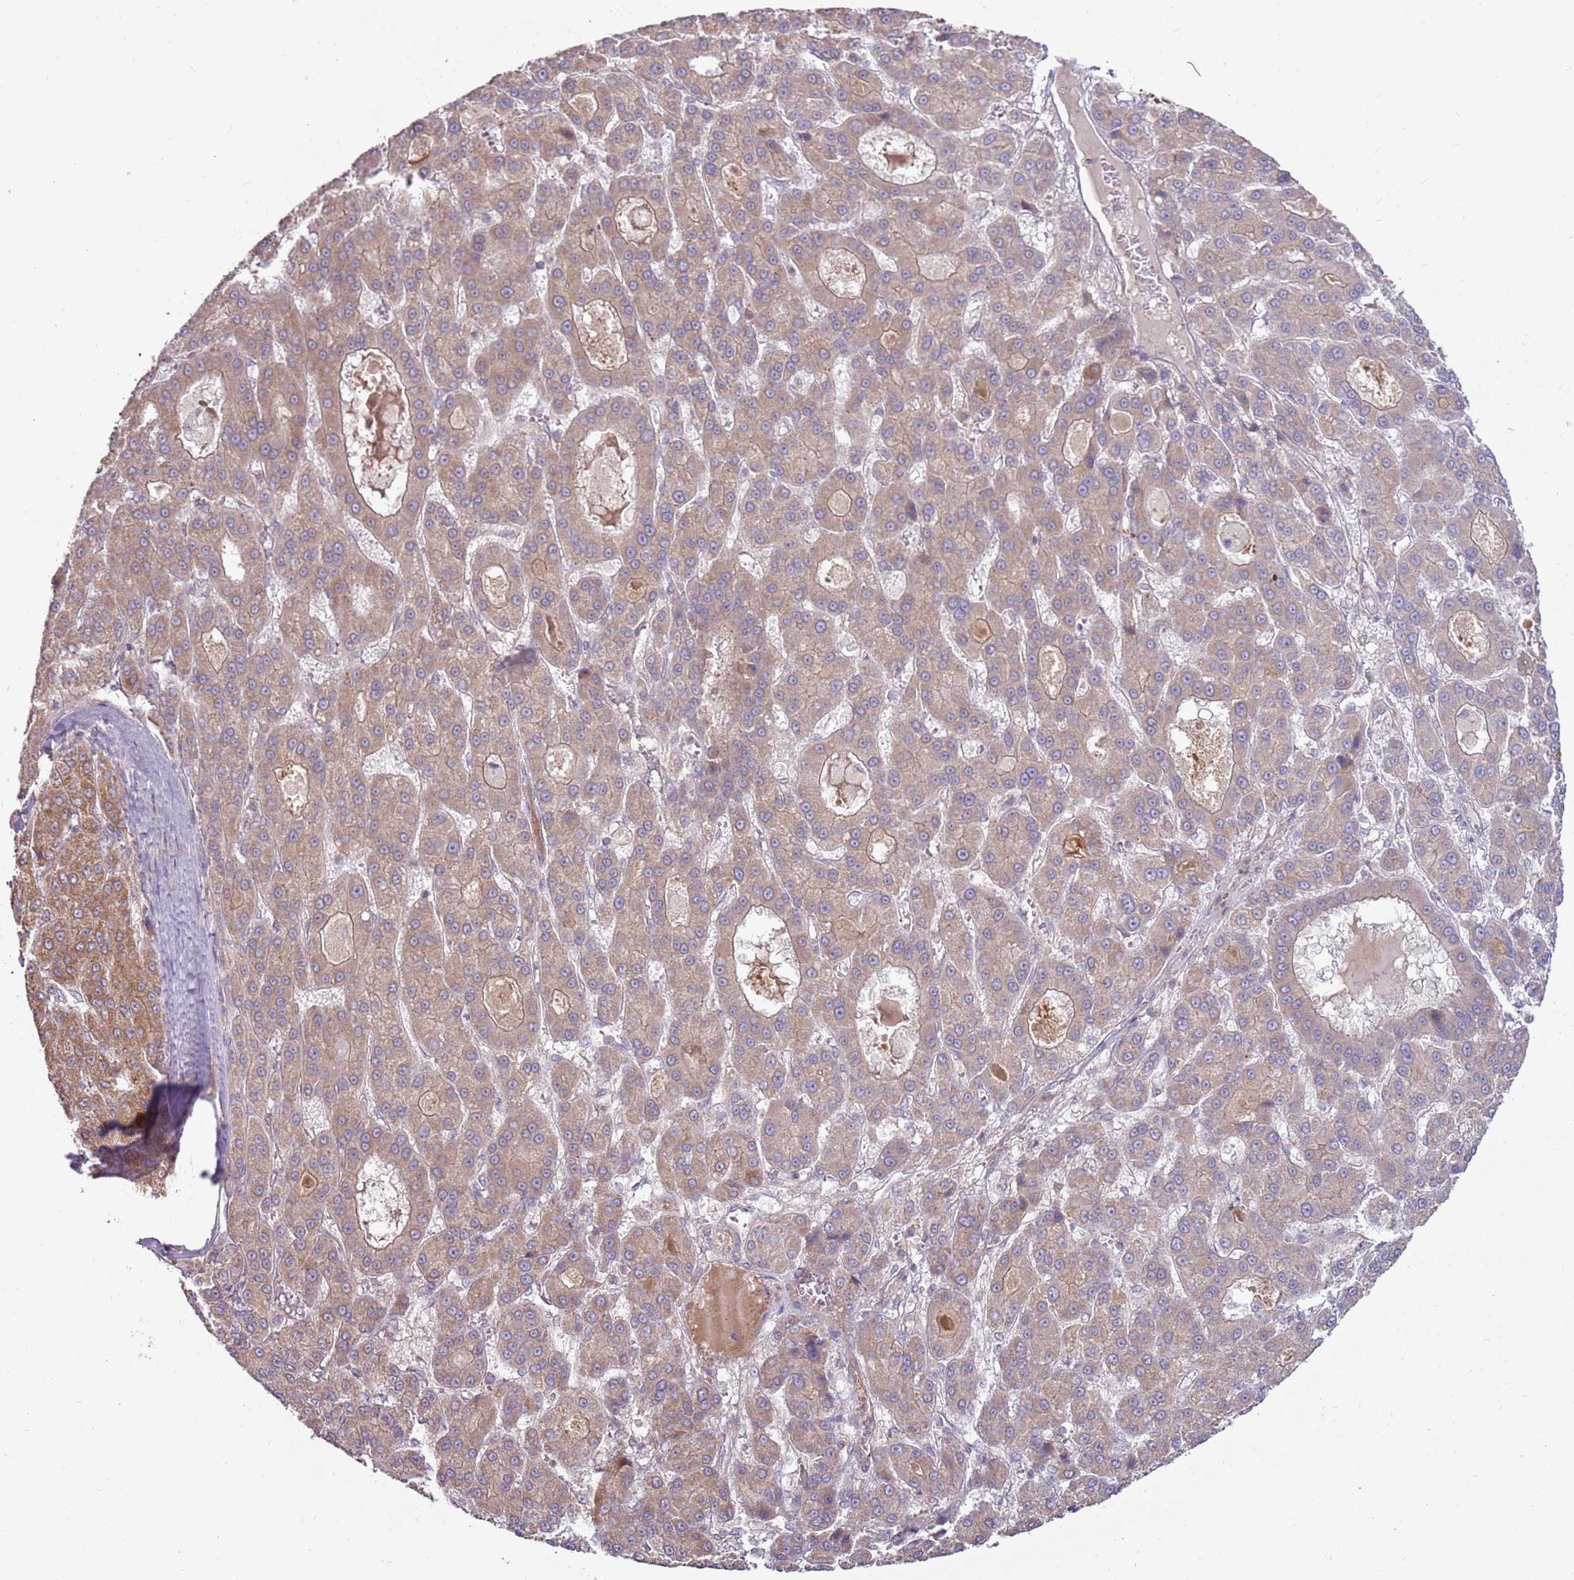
{"staining": {"intensity": "weak", "quantity": "25%-75%", "location": "cytoplasmic/membranous"}, "tissue": "liver cancer", "cell_type": "Tumor cells", "image_type": "cancer", "snomed": [{"axis": "morphology", "description": "Carcinoma, Hepatocellular, NOS"}, {"axis": "topography", "description": "Liver"}], "caption": "A high-resolution micrograph shows immunohistochemistry staining of hepatocellular carcinoma (liver), which demonstrates weak cytoplasmic/membranous staining in about 25%-75% of tumor cells.", "gene": "SPATA31D1", "patient": {"sex": "male", "age": 70}}